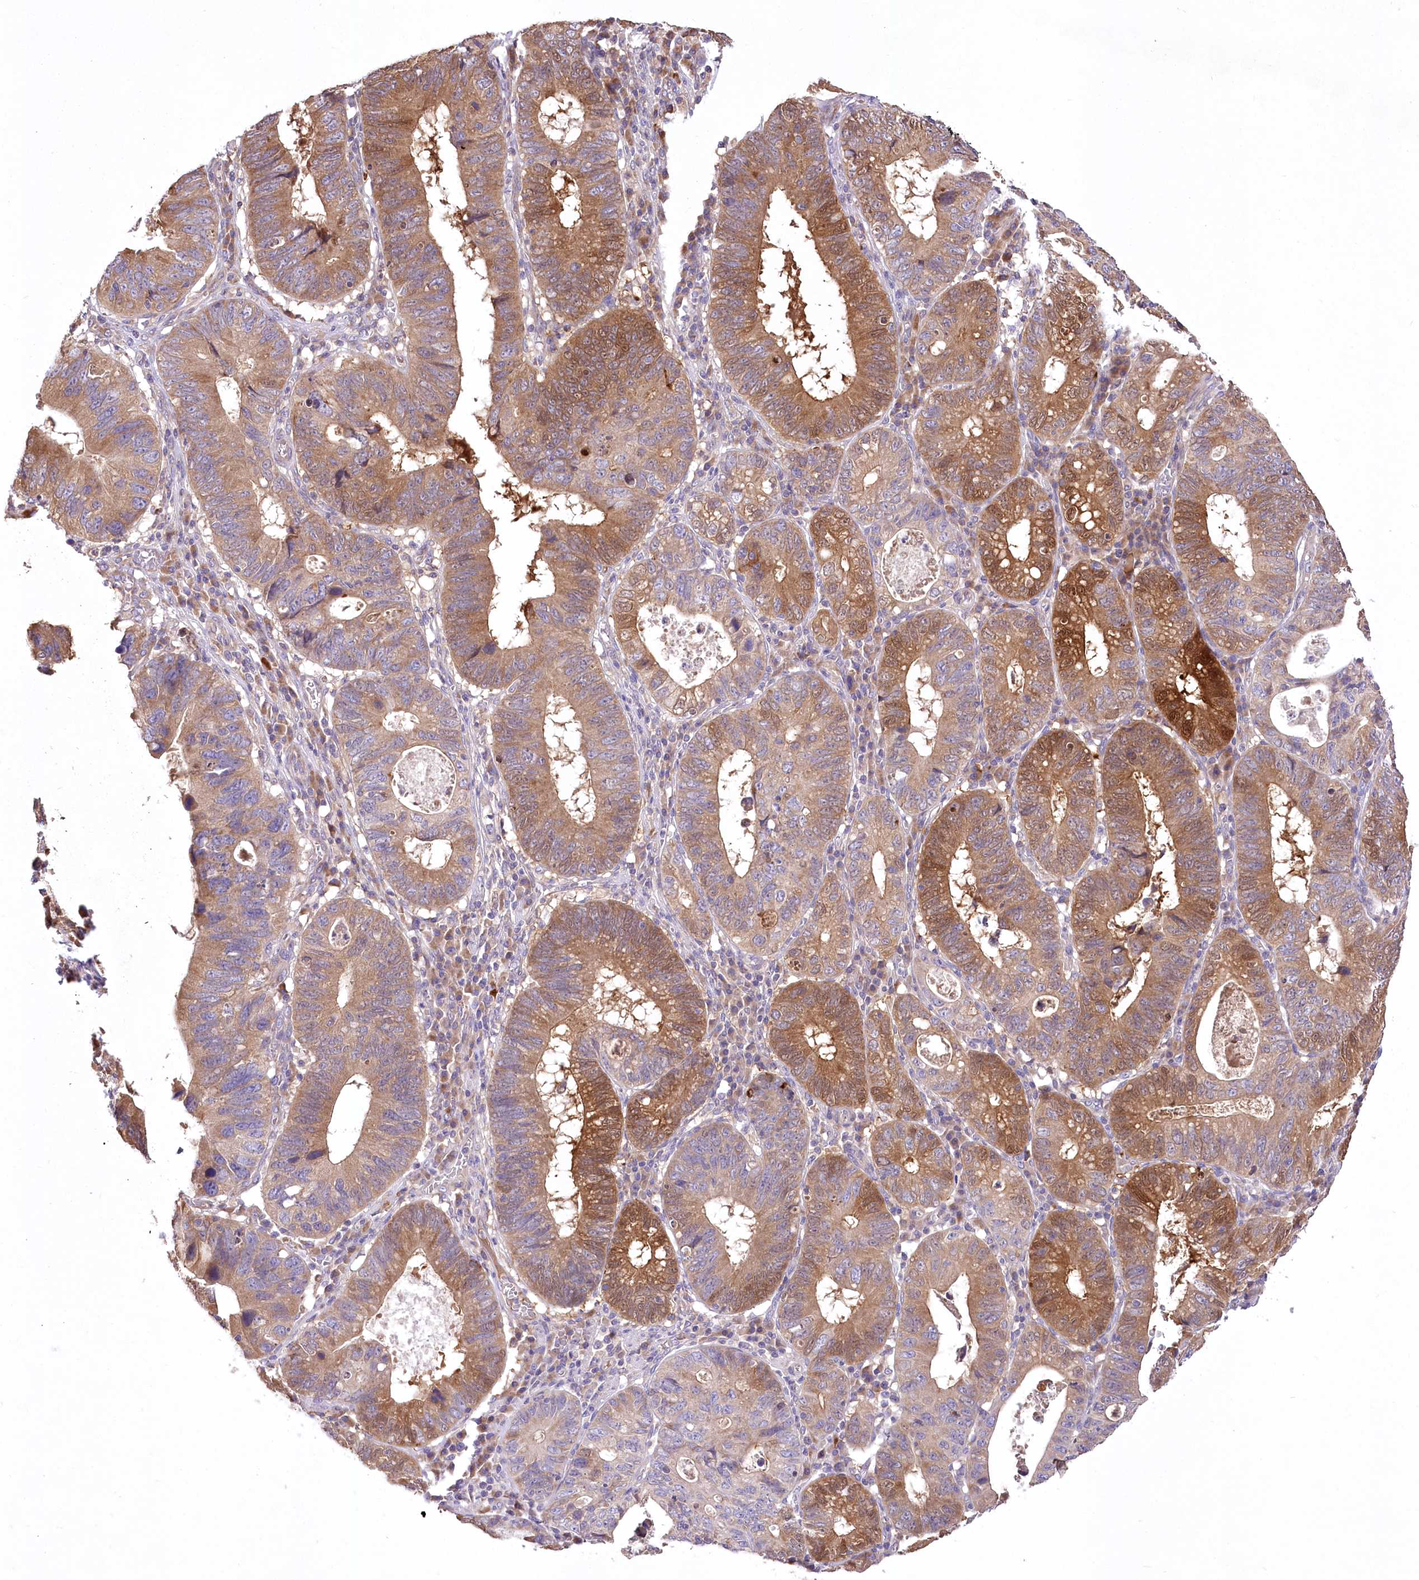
{"staining": {"intensity": "moderate", "quantity": ">75%", "location": "cytoplasmic/membranous"}, "tissue": "stomach cancer", "cell_type": "Tumor cells", "image_type": "cancer", "snomed": [{"axis": "morphology", "description": "Adenocarcinoma, NOS"}, {"axis": "topography", "description": "Stomach"}], "caption": "Stomach adenocarcinoma was stained to show a protein in brown. There is medium levels of moderate cytoplasmic/membranous positivity in approximately >75% of tumor cells. The protein of interest is stained brown, and the nuclei are stained in blue (DAB (3,3'-diaminobenzidine) IHC with brightfield microscopy, high magnification).", "gene": "PBLD", "patient": {"sex": "male", "age": 59}}